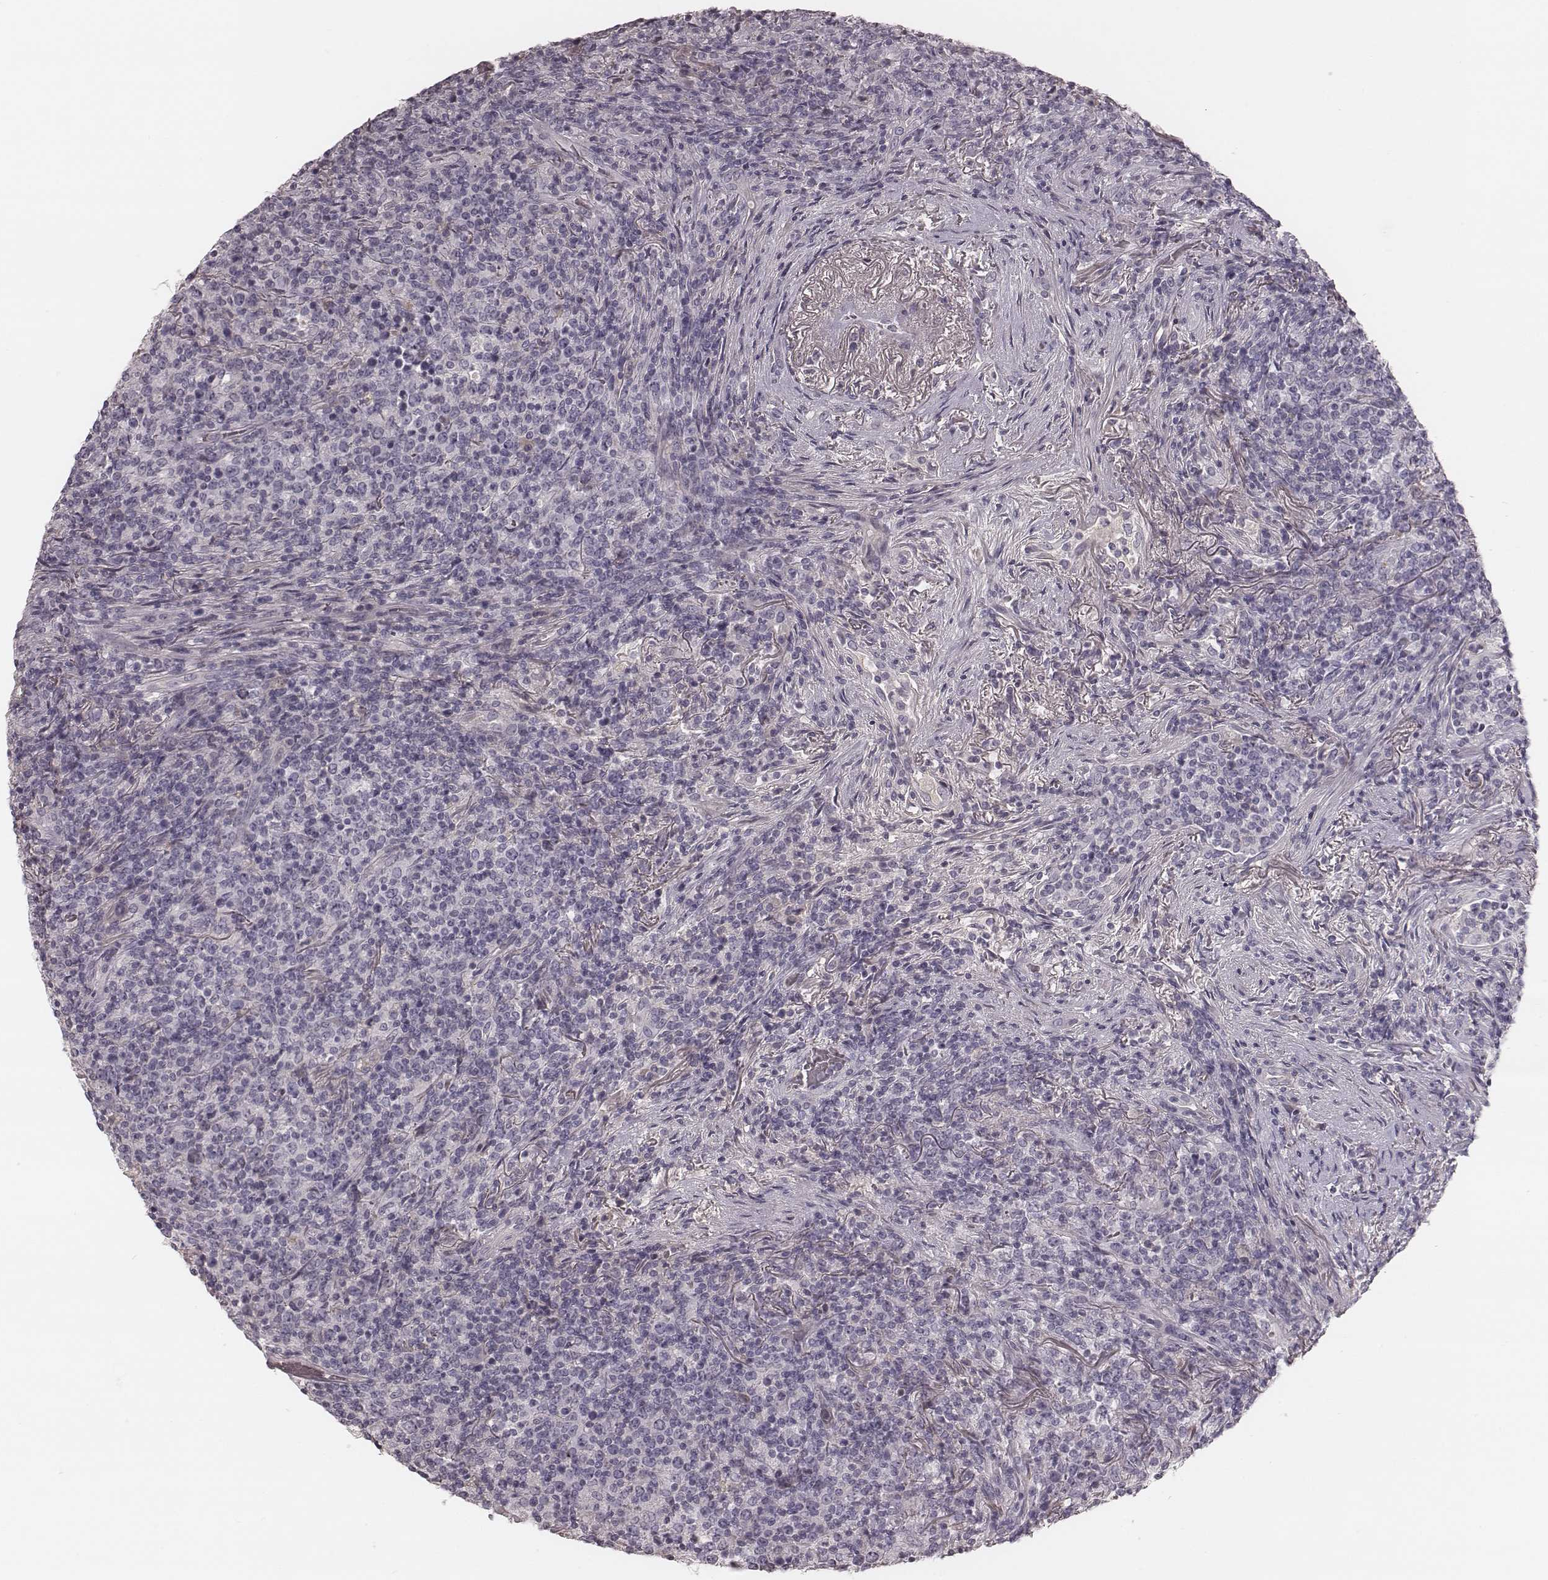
{"staining": {"intensity": "negative", "quantity": "none", "location": "none"}, "tissue": "lymphoma", "cell_type": "Tumor cells", "image_type": "cancer", "snomed": [{"axis": "morphology", "description": "Malignant lymphoma, non-Hodgkin's type, High grade"}, {"axis": "topography", "description": "Lung"}], "caption": "High power microscopy photomicrograph of an IHC micrograph of high-grade malignant lymphoma, non-Hodgkin's type, revealing no significant expression in tumor cells.", "gene": "SMIM24", "patient": {"sex": "male", "age": 79}}